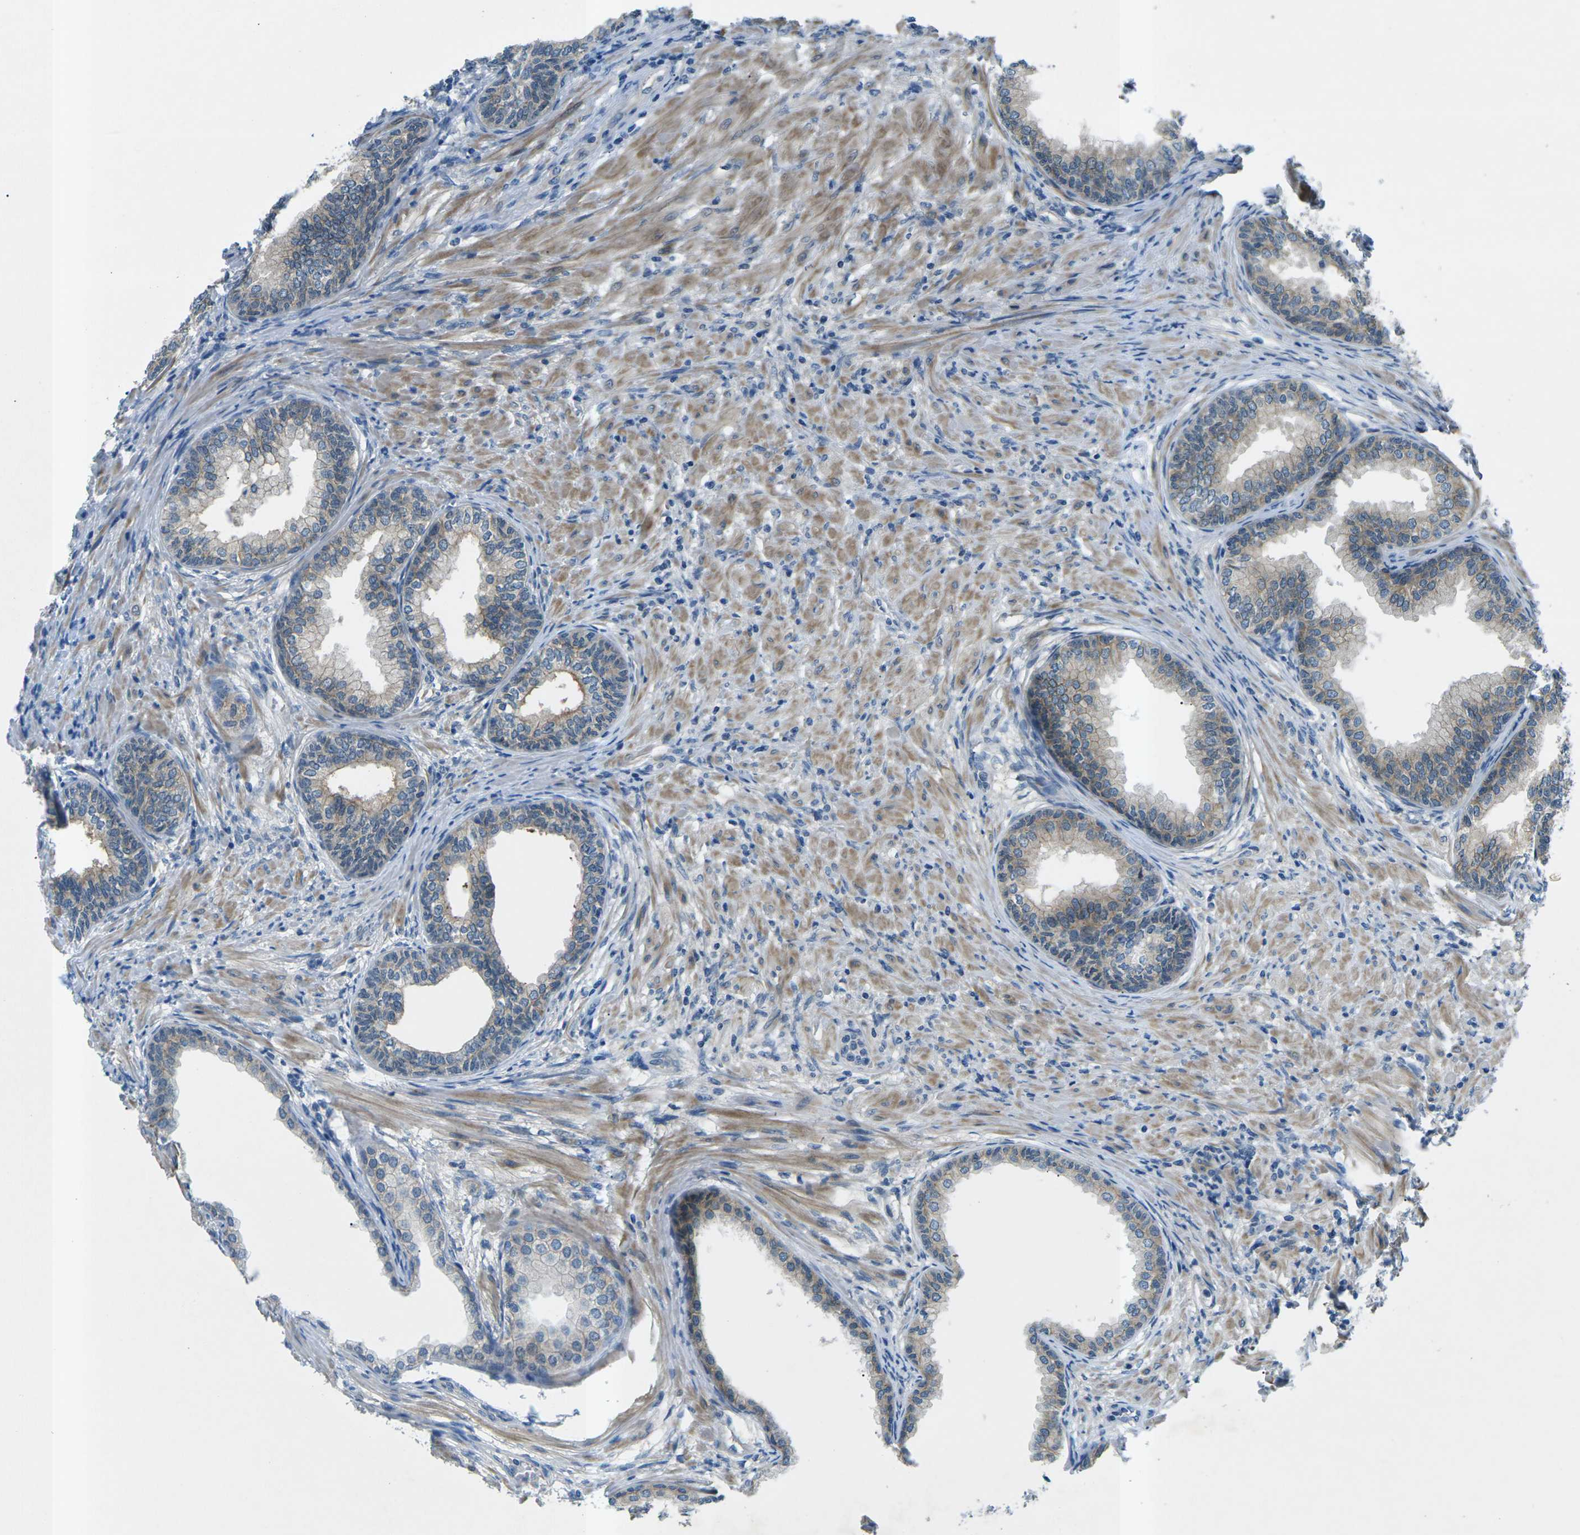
{"staining": {"intensity": "moderate", "quantity": "25%-75%", "location": "cytoplasmic/membranous"}, "tissue": "prostate", "cell_type": "Glandular cells", "image_type": "normal", "snomed": [{"axis": "morphology", "description": "Normal tissue, NOS"}, {"axis": "topography", "description": "Prostate"}], "caption": "Prostate stained with a brown dye demonstrates moderate cytoplasmic/membranous positive positivity in about 25%-75% of glandular cells.", "gene": "CTNND1", "patient": {"sex": "male", "age": 76}}